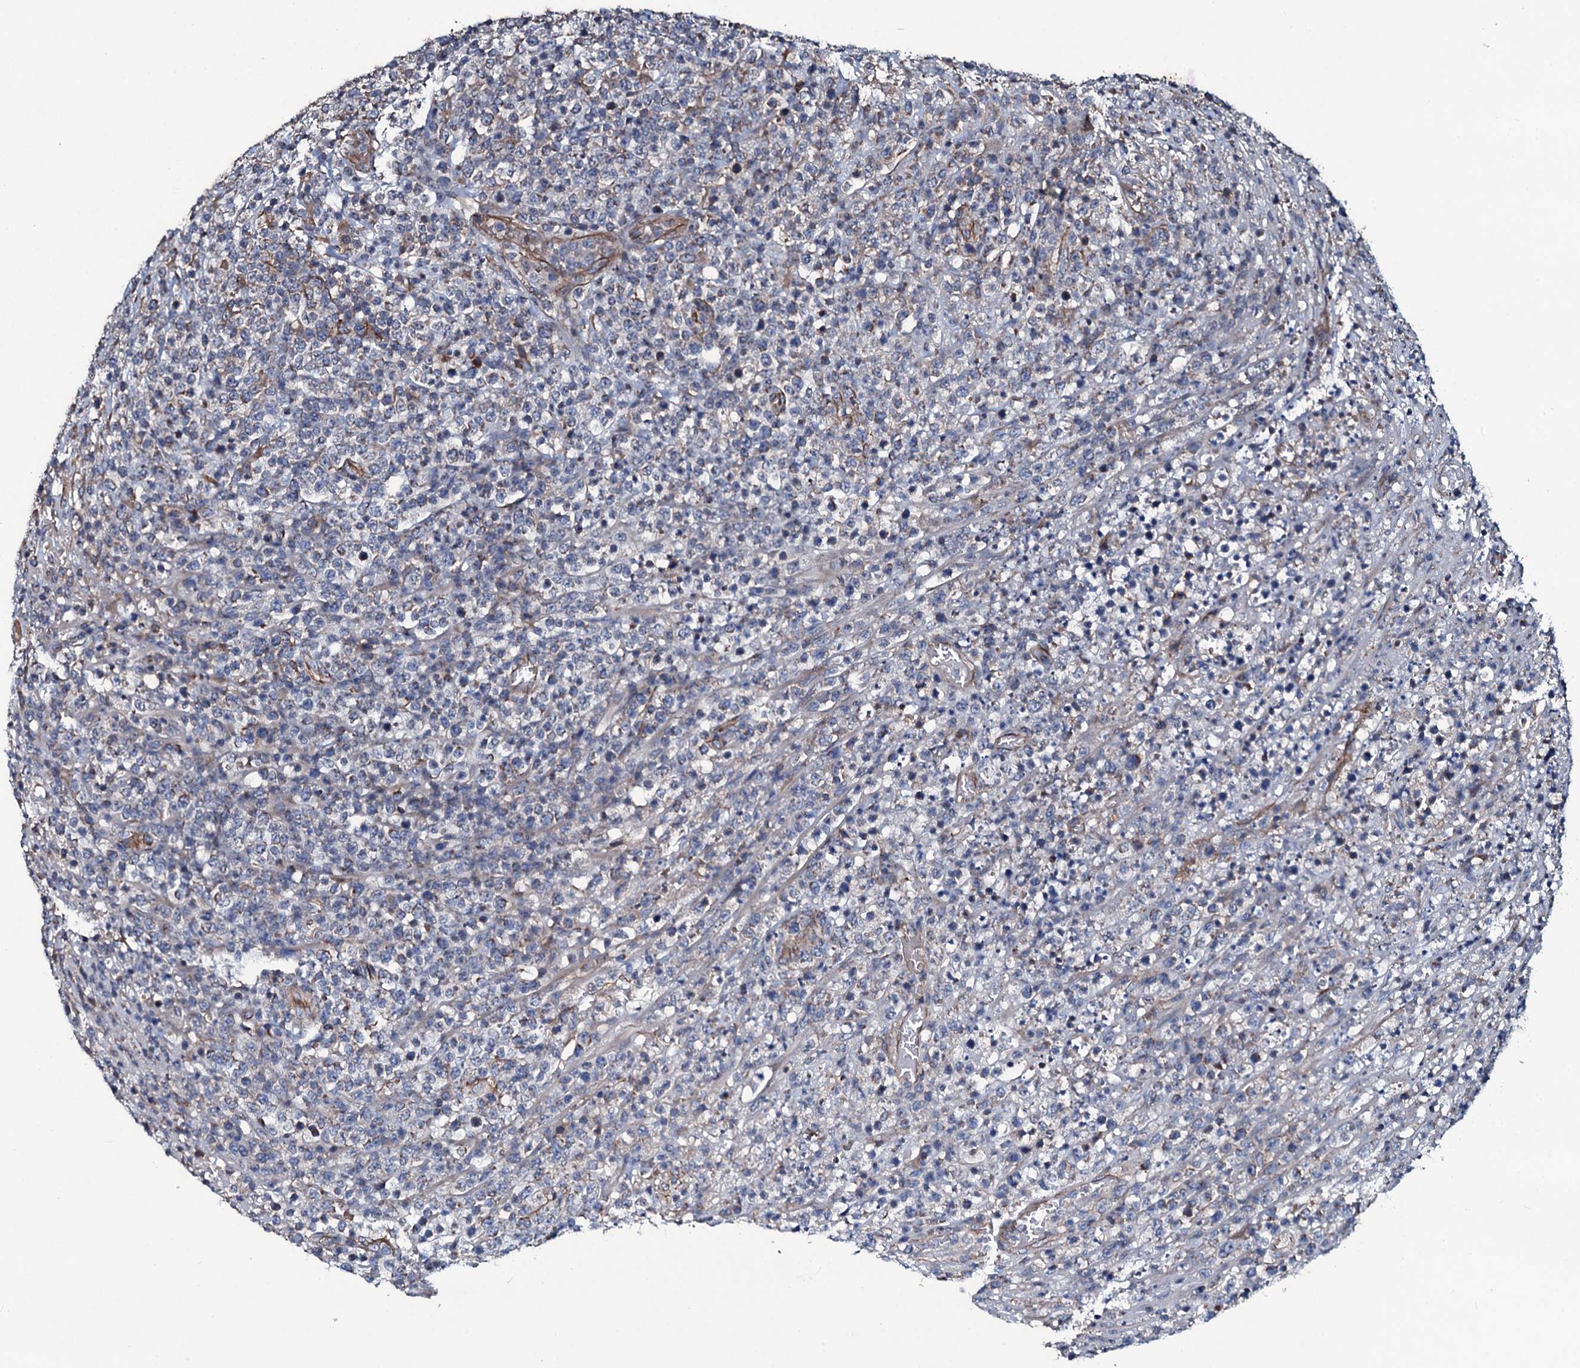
{"staining": {"intensity": "weak", "quantity": "<25%", "location": "cytoplasmic/membranous"}, "tissue": "lymphoma", "cell_type": "Tumor cells", "image_type": "cancer", "snomed": [{"axis": "morphology", "description": "Malignant lymphoma, non-Hodgkin's type, High grade"}, {"axis": "topography", "description": "Colon"}], "caption": "Immunohistochemistry (IHC) of lymphoma demonstrates no staining in tumor cells.", "gene": "DMAC2", "patient": {"sex": "female", "age": 53}}